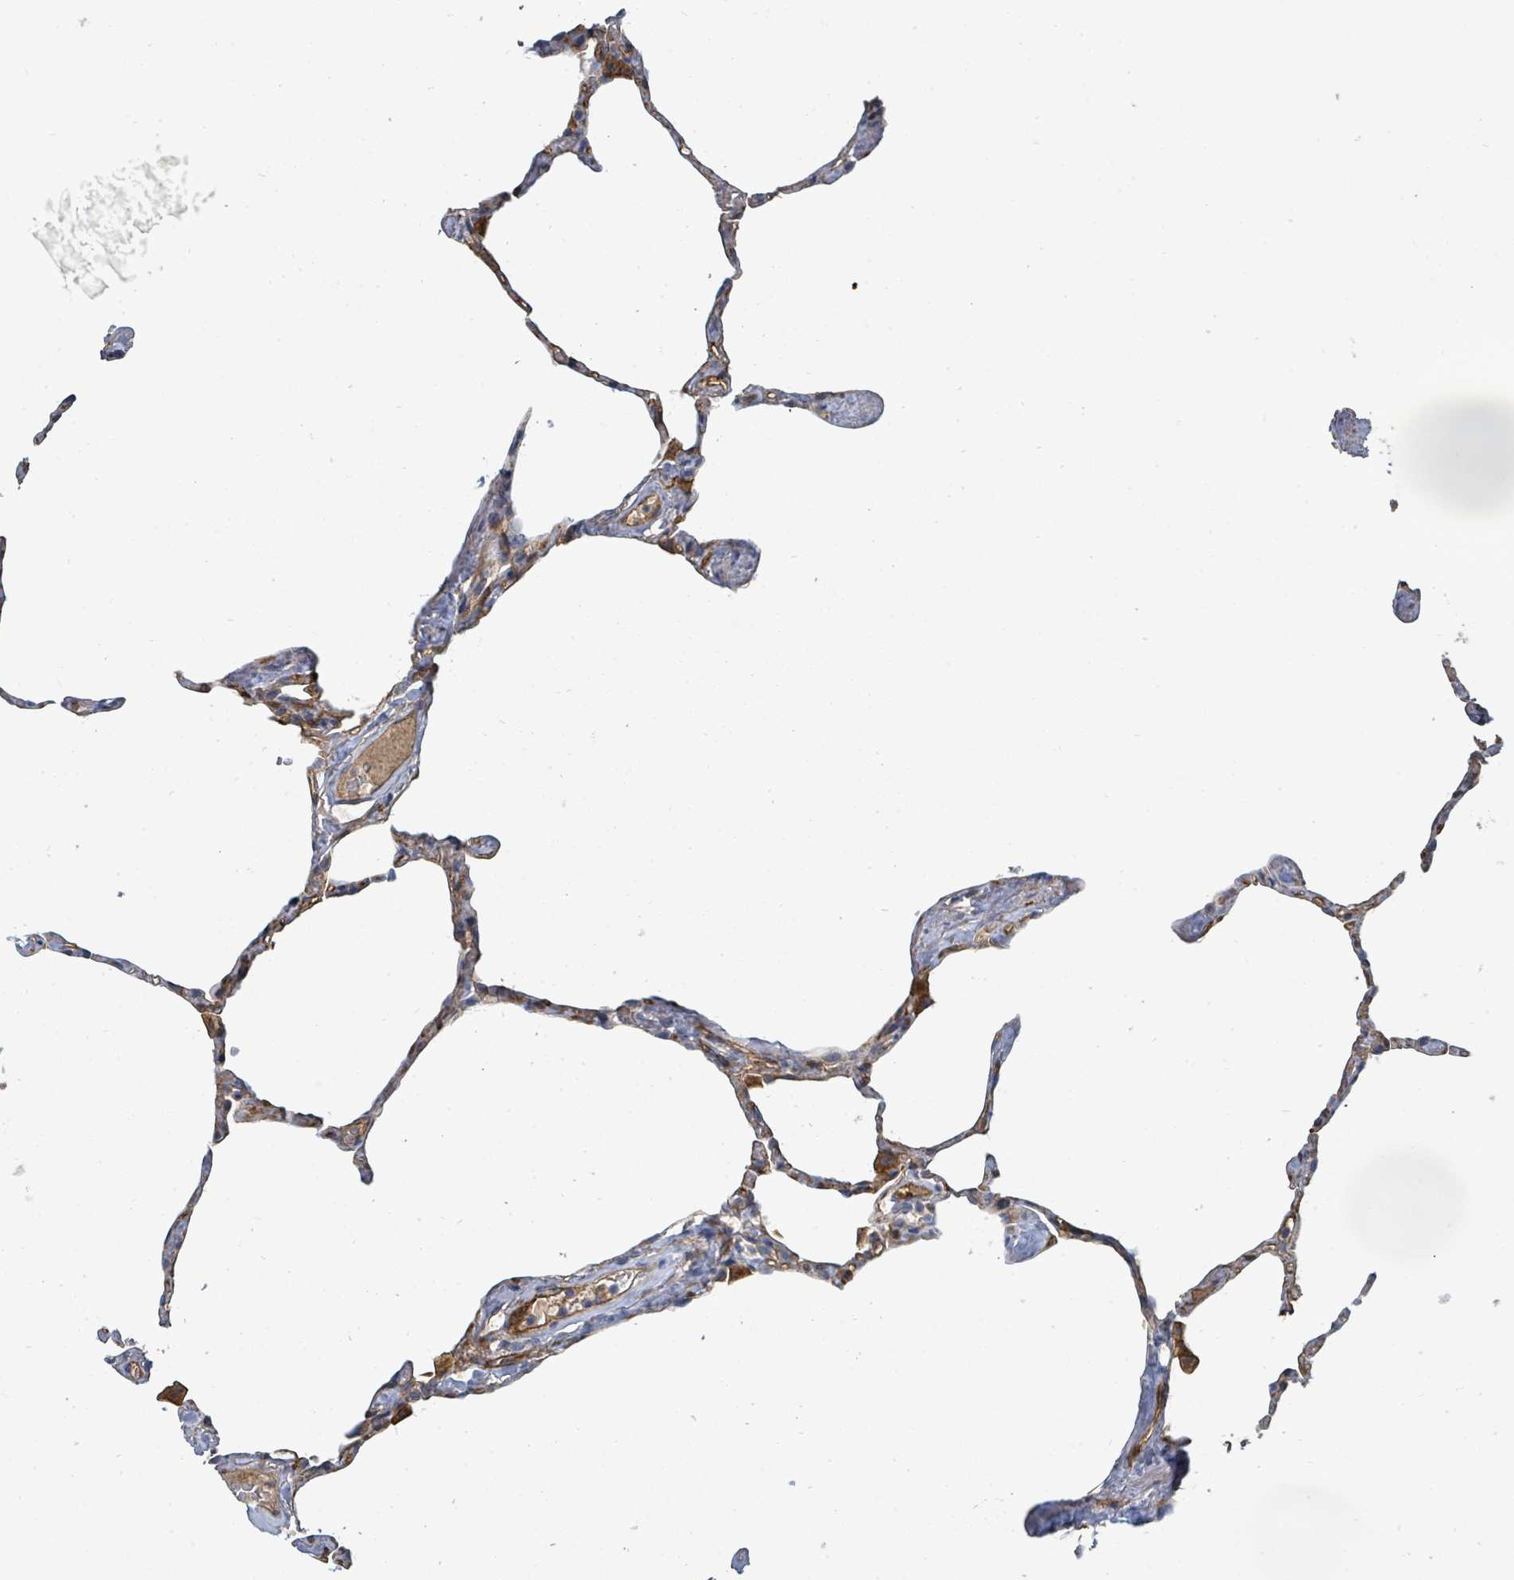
{"staining": {"intensity": "moderate", "quantity": "<25%", "location": "cytoplasmic/membranous"}, "tissue": "lung", "cell_type": "Alveolar cells", "image_type": "normal", "snomed": [{"axis": "morphology", "description": "Normal tissue, NOS"}, {"axis": "topography", "description": "Lung"}], "caption": "This micrograph demonstrates normal lung stained with immunohistochemistry to label a protein in brown. The cytoplasmic/membranous of alveolar cells show moderate positivity for the protein. Nuclei are counter-stained blue.", "gene": "IFIT1", "patient": {"sex": "male", "age": 65}}